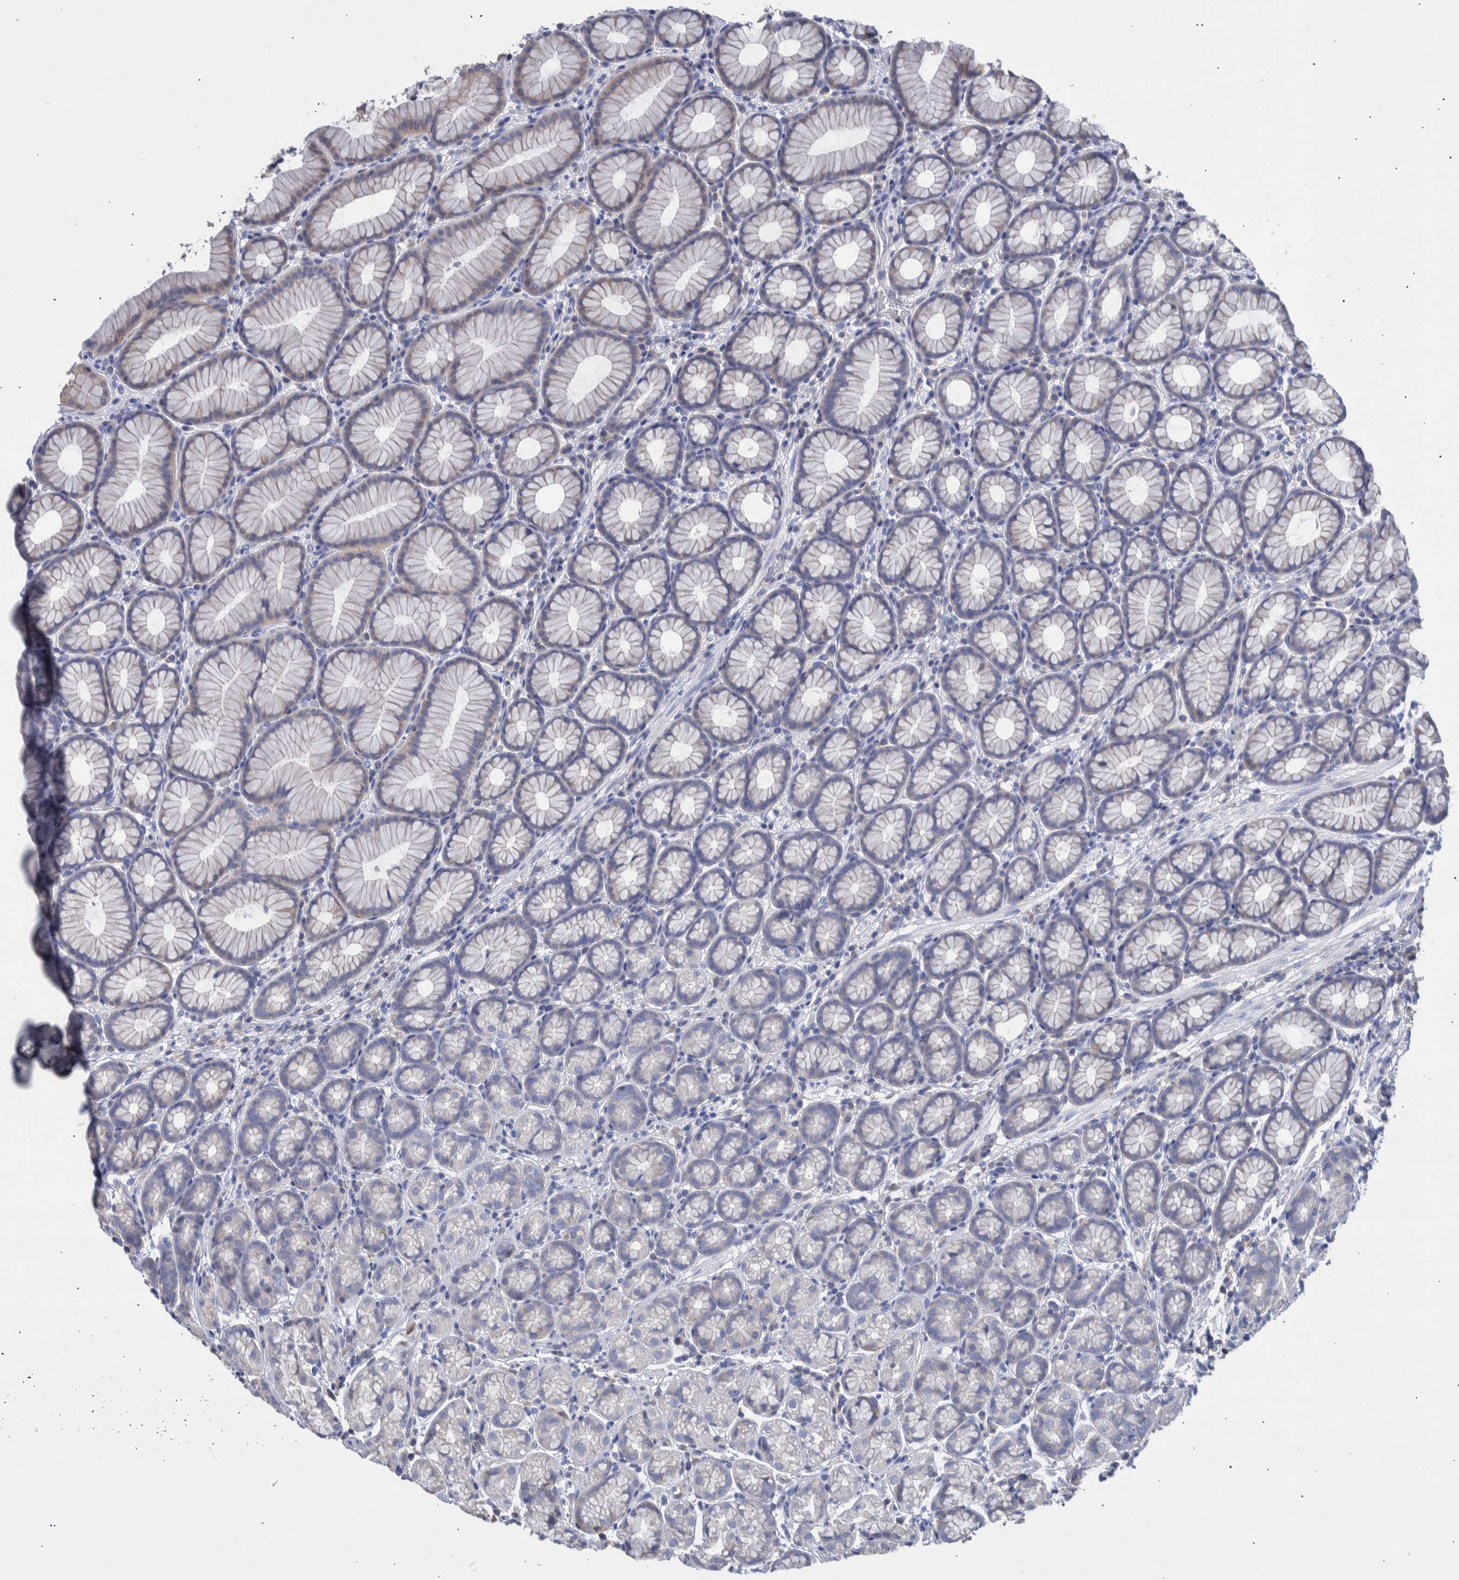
{"staining": {"intensity": "negative", "quantity": "none", "location": "none"}, "tissue": "stomach", "cell_type": "Glandular cells", "image_type": "normal", "snomed": [{"axis": "morphology", "description": "Normal tissue, NOS"}, {"axis": "topography", "description": "Stomach"}], "caption": "Human stomach stained for a protein using immunohistochemistry shows no staining in glandular cells.", "gene": "PPP3CC", "patient": {"sex": "male", "age": 42}}